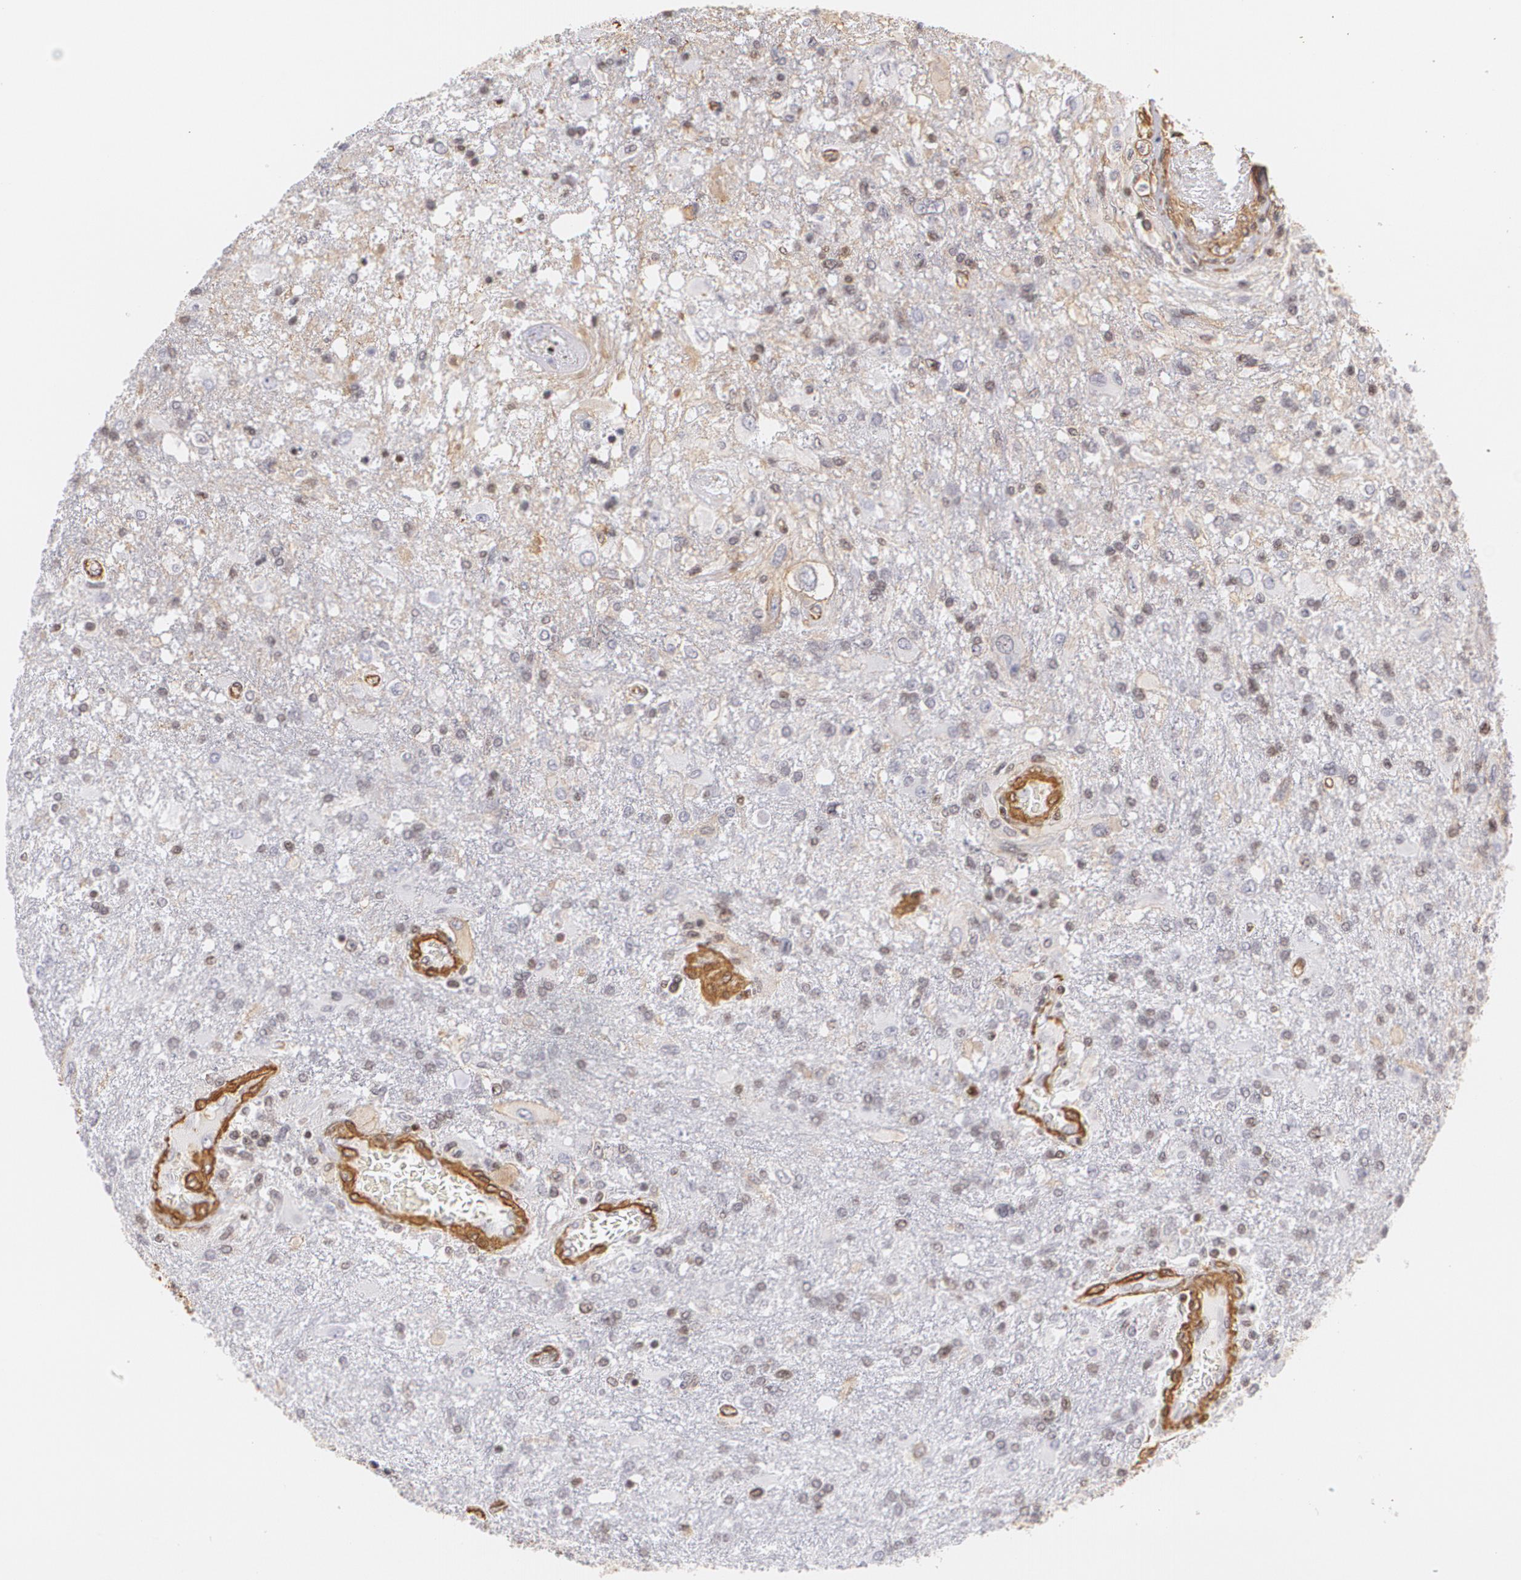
{"staining": {"intensity": "weak", "quantity": "<25%", "location": "cytoplasmic/membranous"}, "tissue": "glioma", "cell_type": "Tumor cells", "image_type": "cancer", "snomed": [{"axis": "morphology", "description": "Glioma, malignant, High grade"}, {"axis": "topography", "description": "Cerebral cortex"}], "caption": "Immunohistochemistry (IHC) of malignant high-grade glioma demonstrates no expression in tumor cells.", "gene": "VAMP1", "patient": {"sex": "male", "age": 79}}